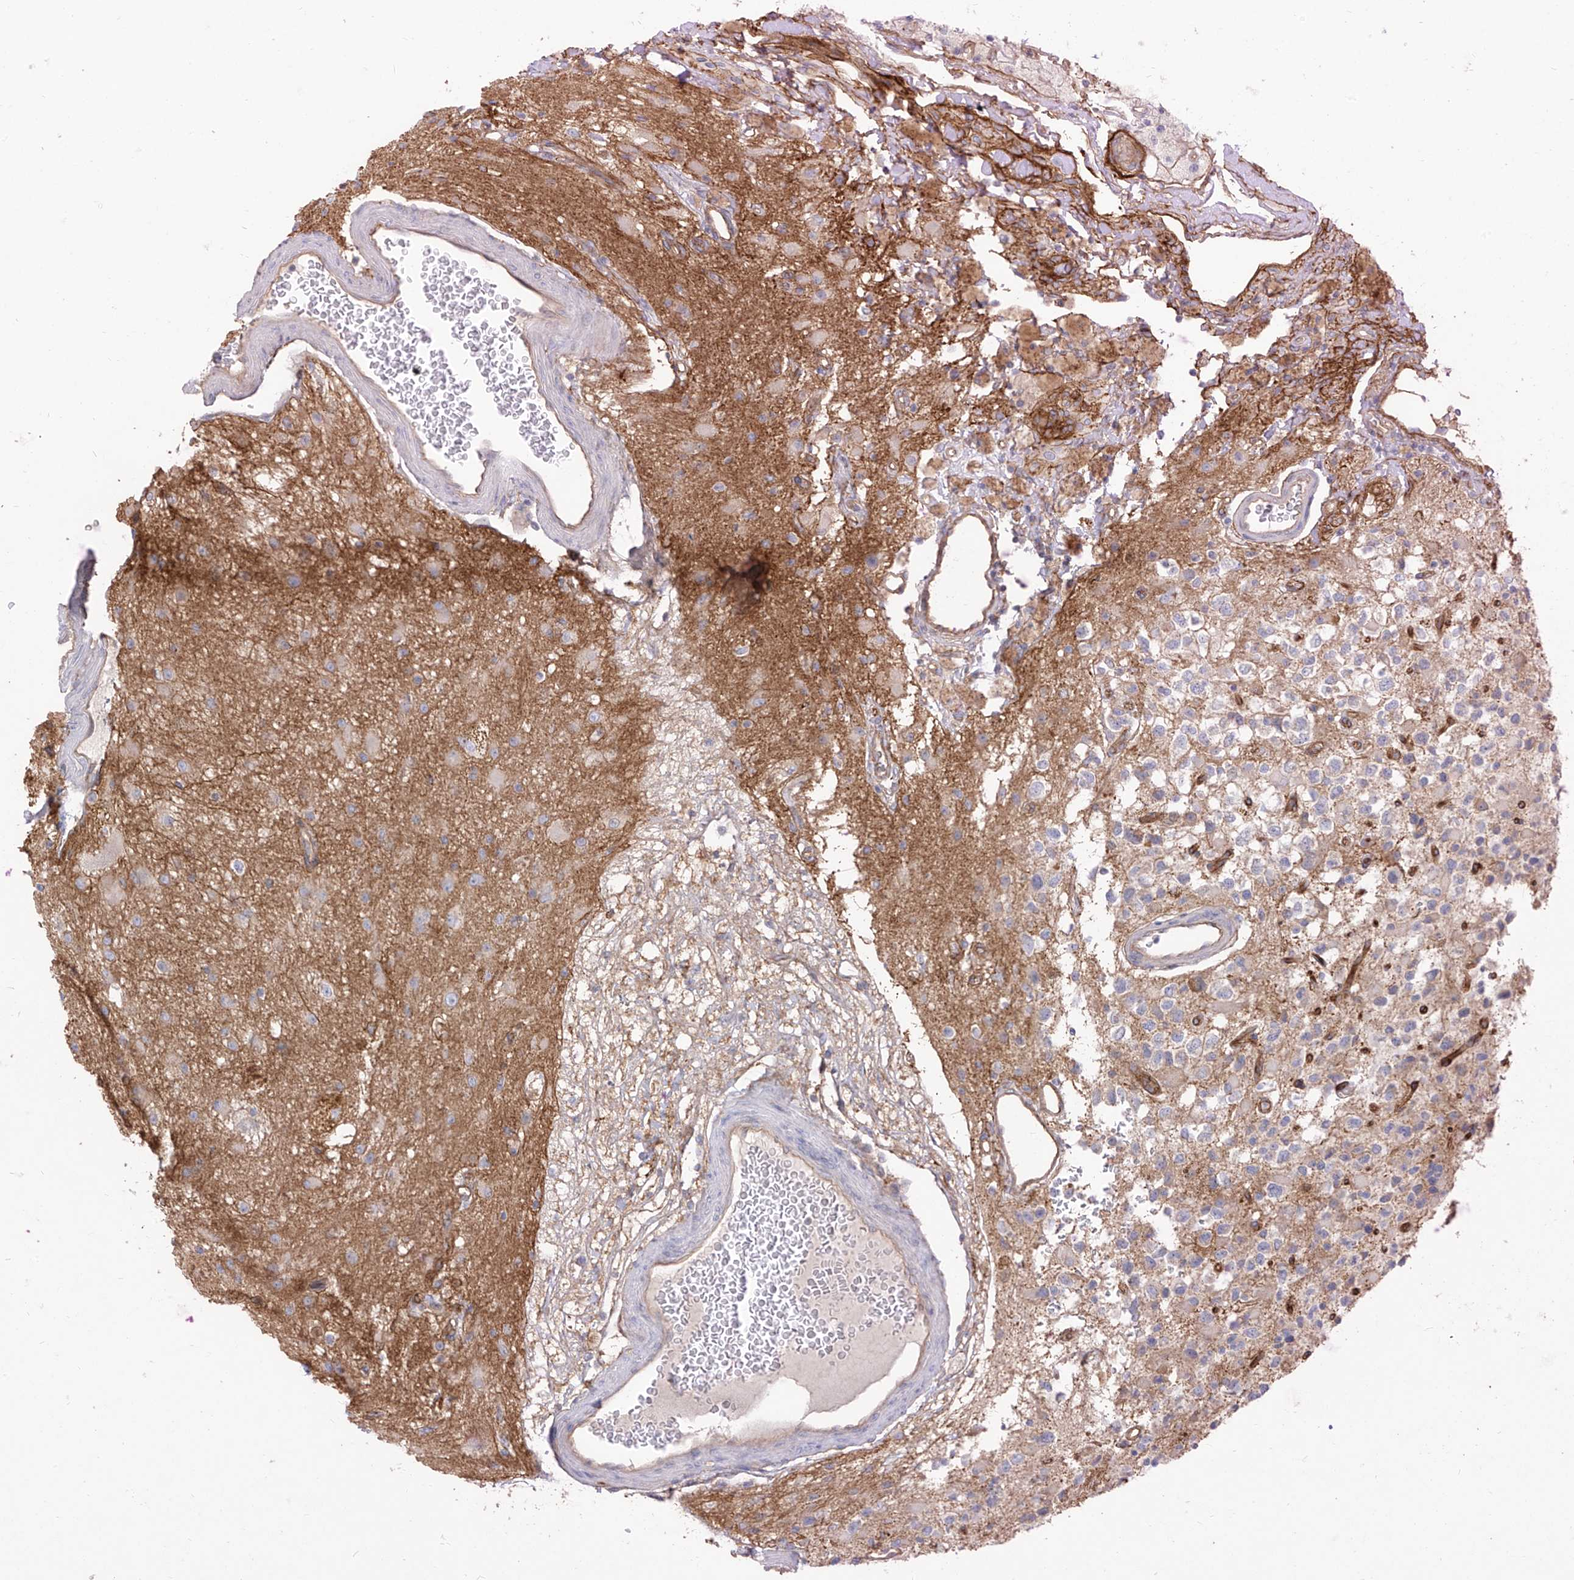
{"staining": {"intensity": "negative", "quantity": "none", "location": "none"}, "tissue": "glioma", "cell_type": "Tumor cells", "image_type": "cancer", "snomed": [{"axis": "morphology", "description": "Glioma, malignant, High grade"}, {"axis": "topography", "description": "Brain"}], "caption": "Immunohistochemical staining of glioma displays no significant positivity in tumor cells.", "gene": "EPHX4", "patient": {"sex": "male", "age": 34}}